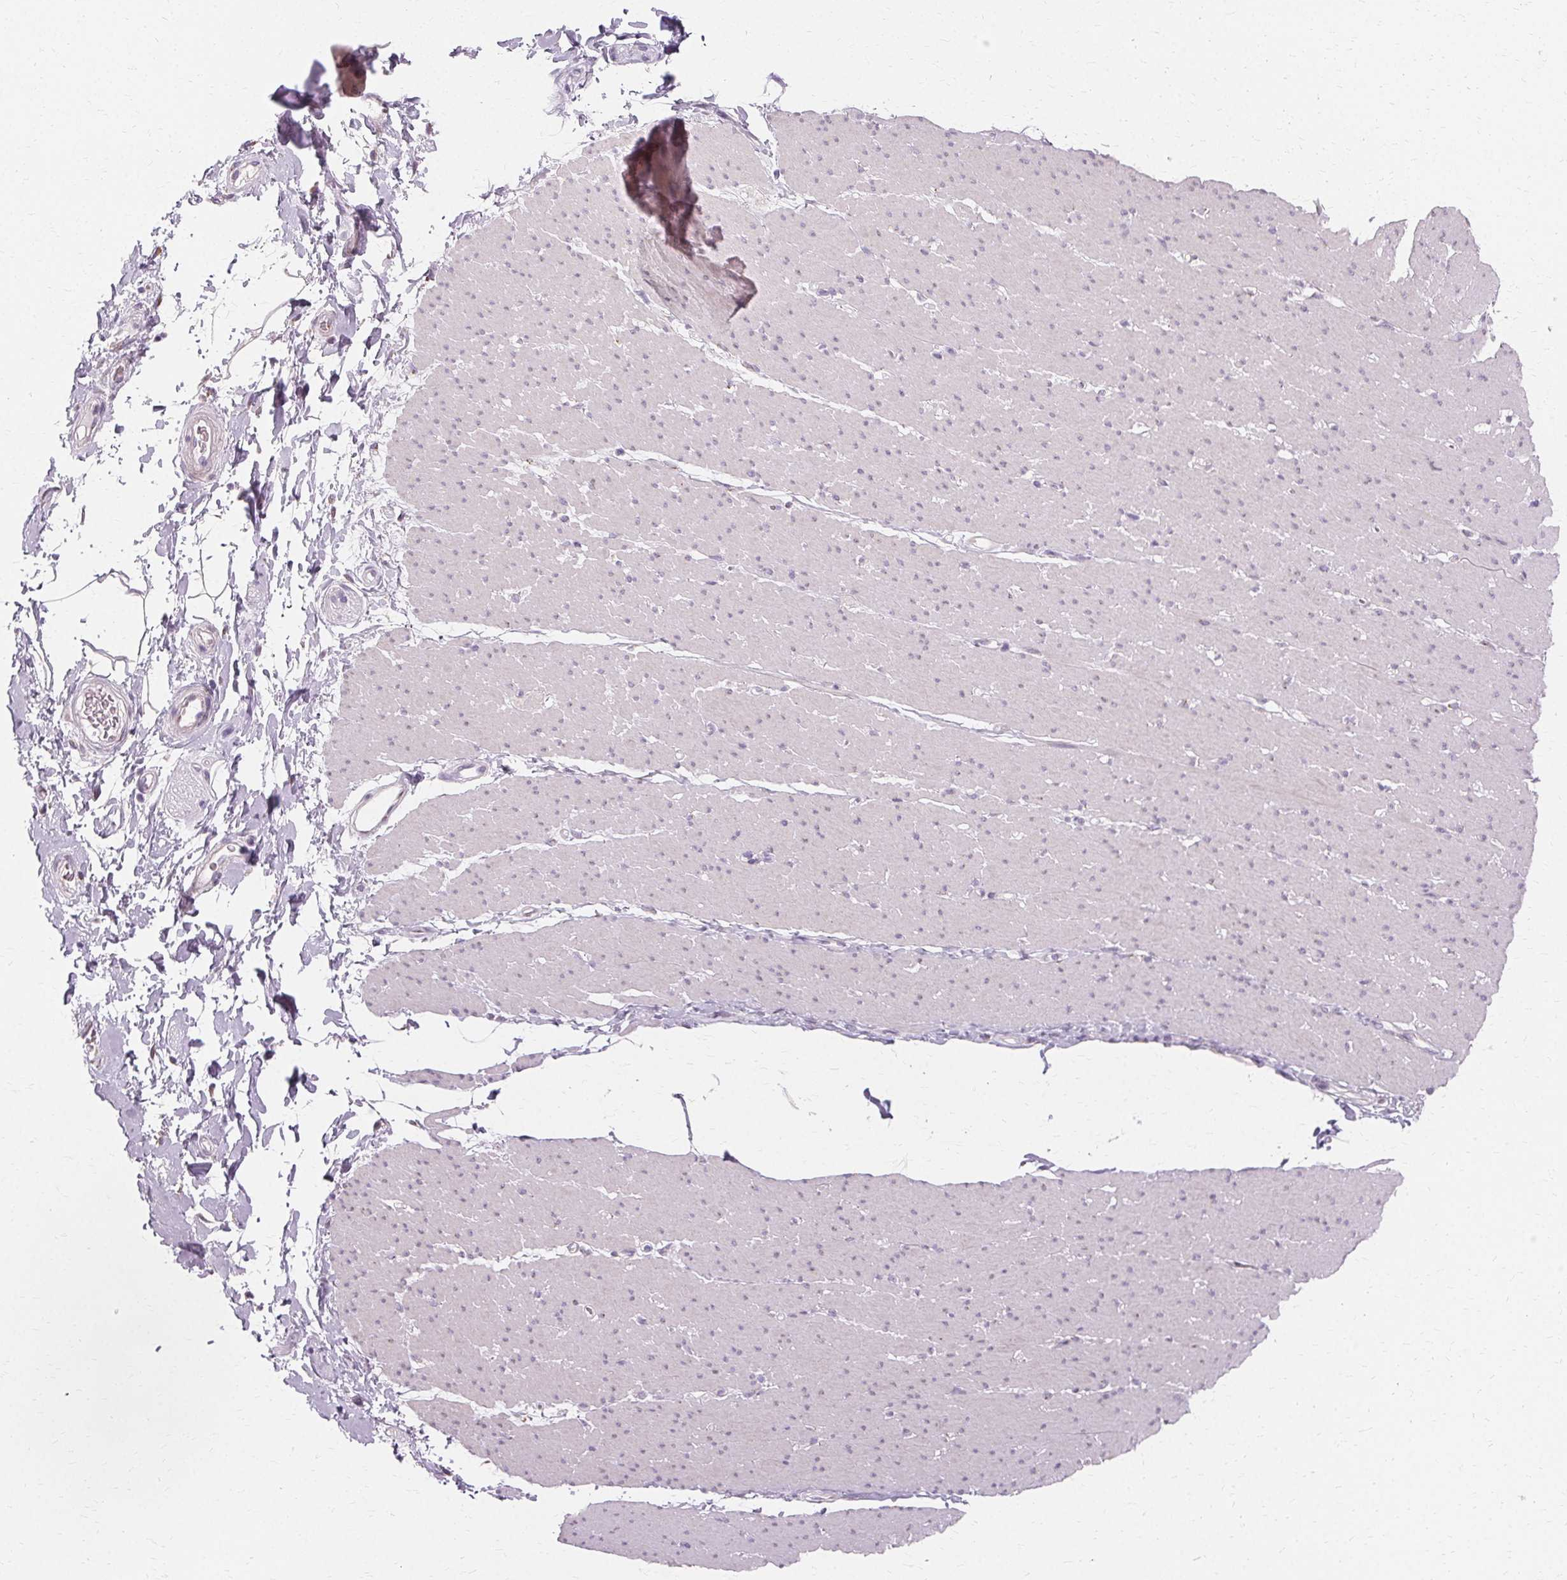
{"staining": {"intensity": "negative", "quantity": "none", "location": "none"}, "tissue": "smooth muscle", "cell_type": "Smooth muscle cells", "image_type": "normal", "snomed": [{"axis": "morphology", "description": "Normal tissue, NOS"}, {"axis": "topography", "description": "Smooth muscle"}, {"axis": "topography", "description": "Rectum"}], "caption": "A photomicrograph of smooth muscle stained for a protein displays no brown staining in smooth muscle cells. The staining was performed using DAB to visualize the protein expression in brown, while the nuclei were stained in blue with hematoxylin (Magnification: 20x).", "gene": "FCRL3", "patient": {"sex": "male", "age": 53}}